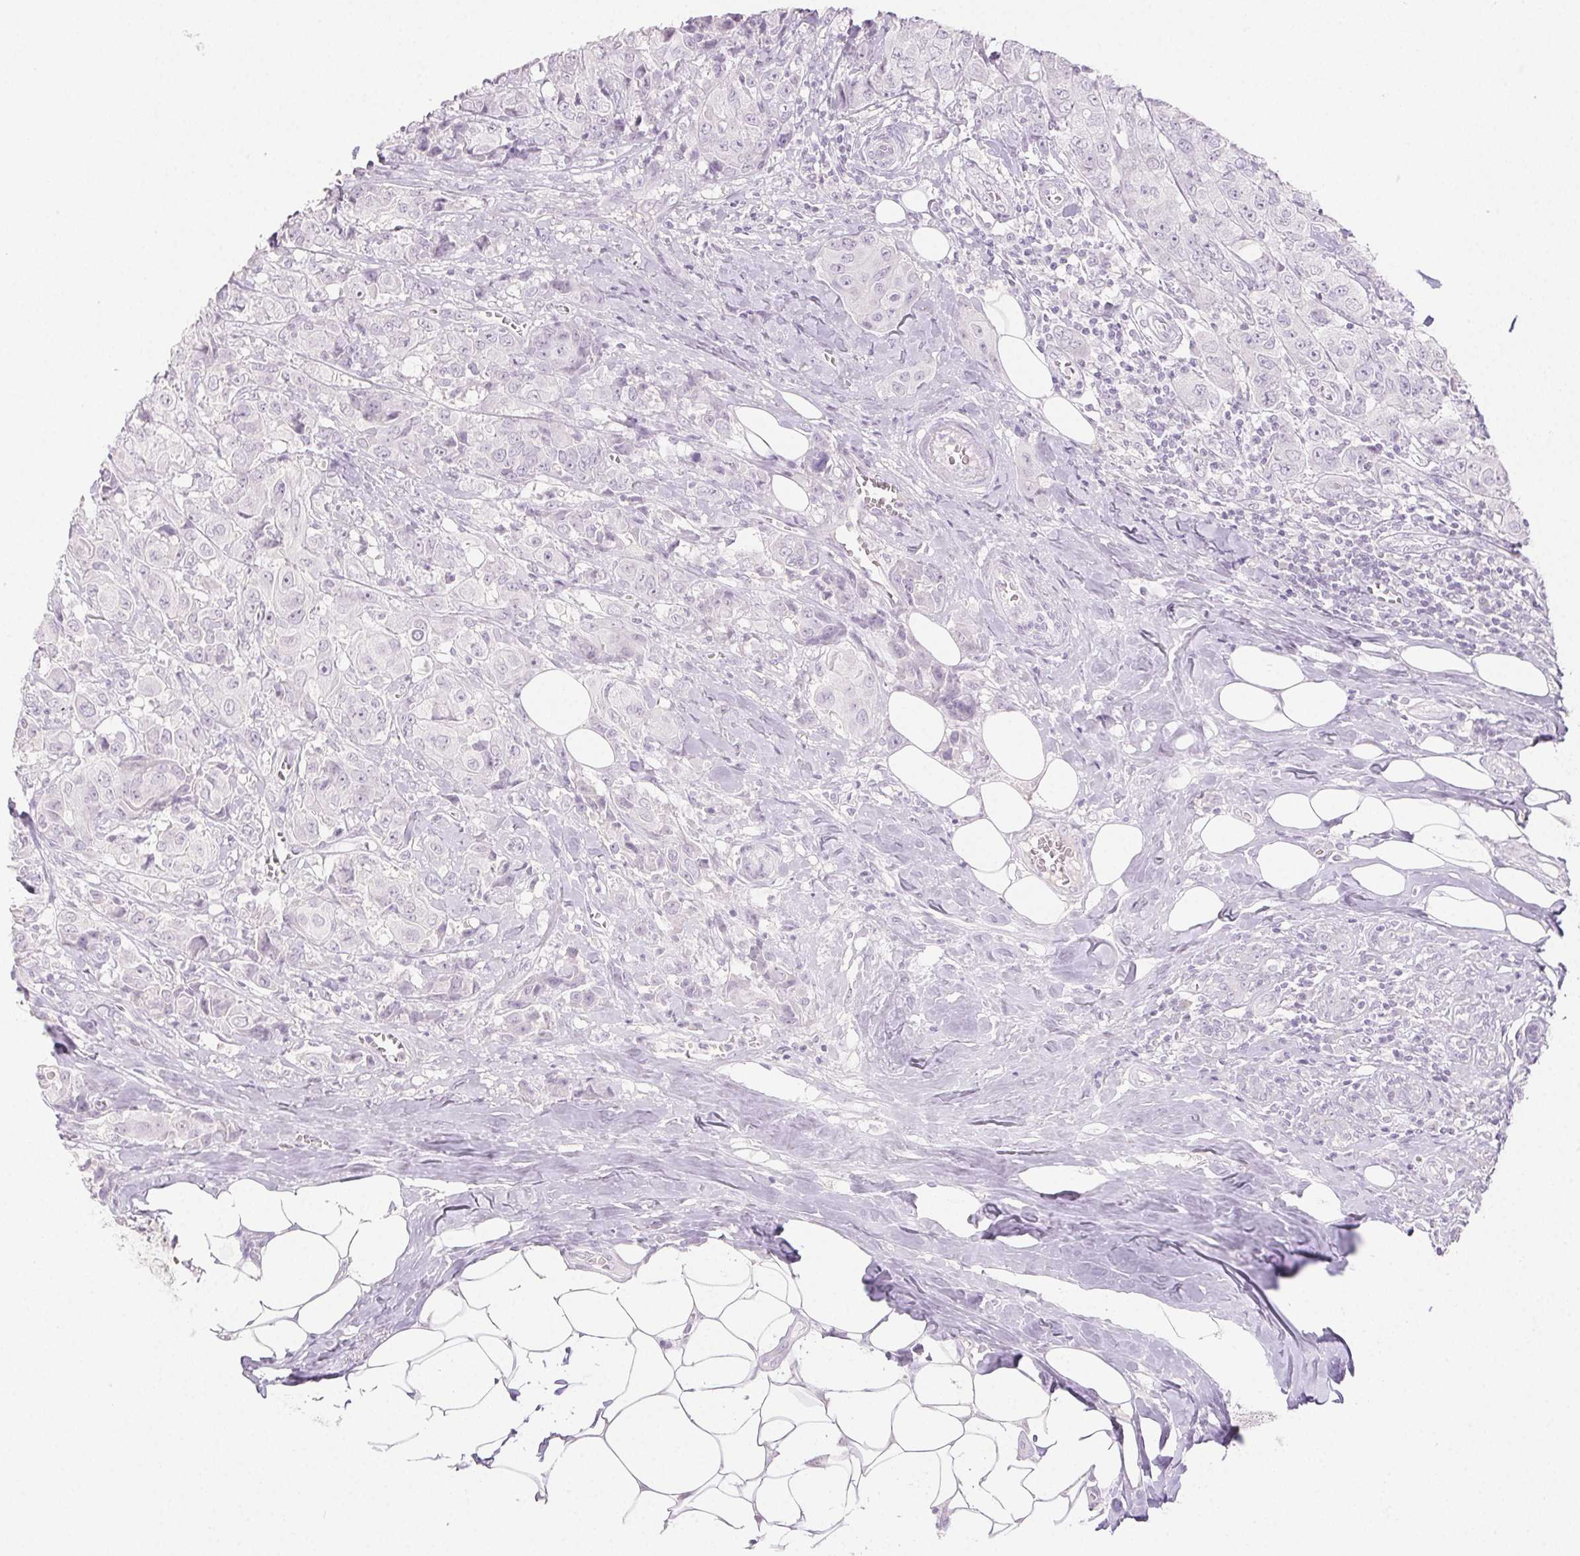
{"staining": {"intensity": "negative", "quantity": "none", "location": "none"}, "tissue": "breast cancer", "cell_type": "Tumor cells", "image_type": "cancer", "snomed": [{"axis": "morphology", "description": "Normal tissue, NOS"}, {"axis": "morphology", "description": "Duct carcinoma"}, {"axis": "topography", "description": "Breast"}], "caption": "Invasive ductal carcinoma (breast) was stained to show a protein in brown. There is no significant expression in tumor cells.", "gene": "PI3", "patient": {"sex": "female", "age": 43}}